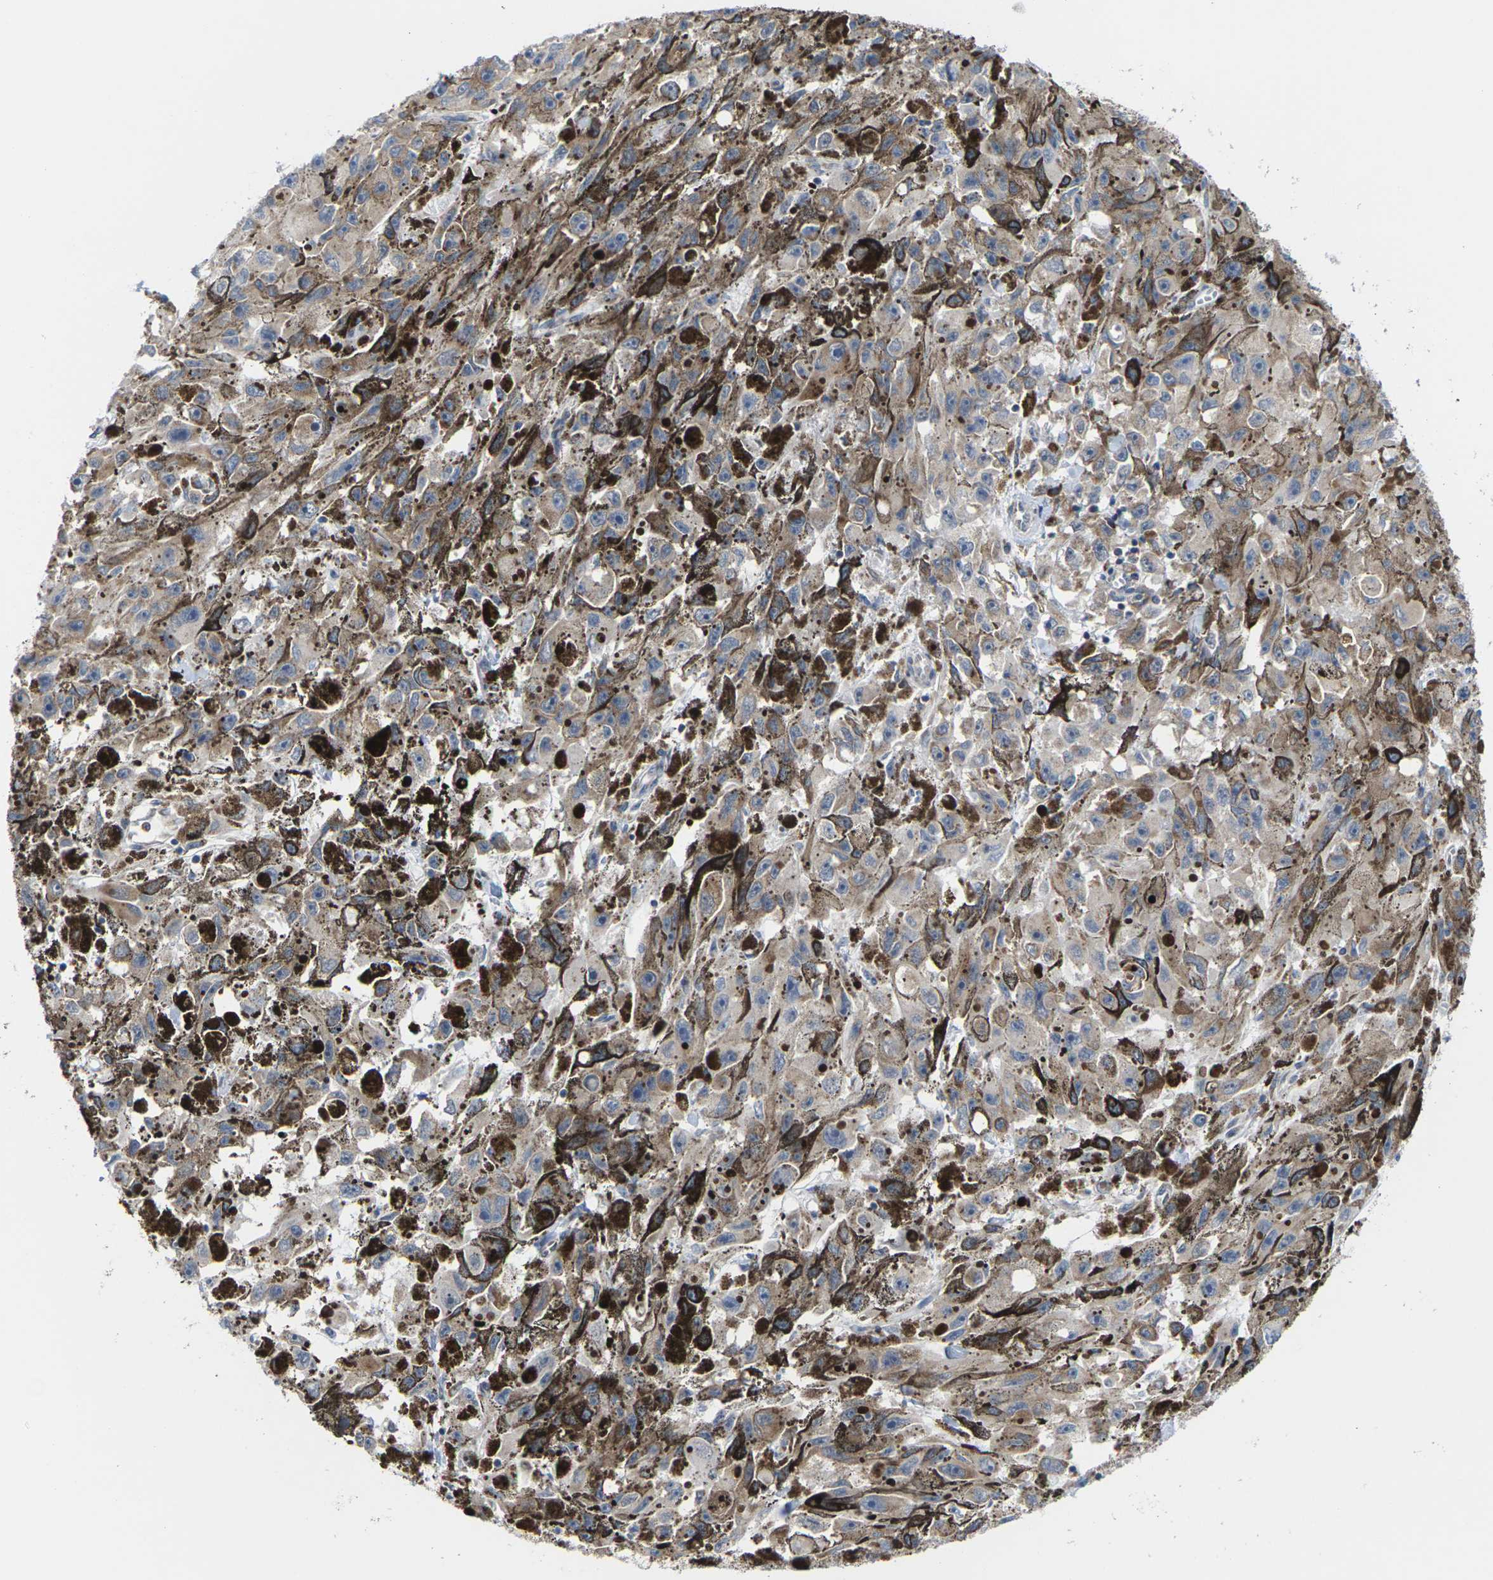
{"staining": {"intensity": "moderate", "quantity": "25%-75%", "location": "cytoplasmic/membranous"}, "tissue": "melanoma", "cell_type": "Tumor cells", "image_type": "cancer", "snomed": [{"axis": "morphology", "description": "Malignant melanoma, NOS"}, {"axis": "topography", "description": "Skin"}], "caption": "Brown immunohistochemical staining in human melanoma exhibits moderate cytoplasmic/membranous expression in about 25%-75% of tumor cells.", "gene": "PDZK1IP1", "patient": {"sex": "female", "age": 104}}